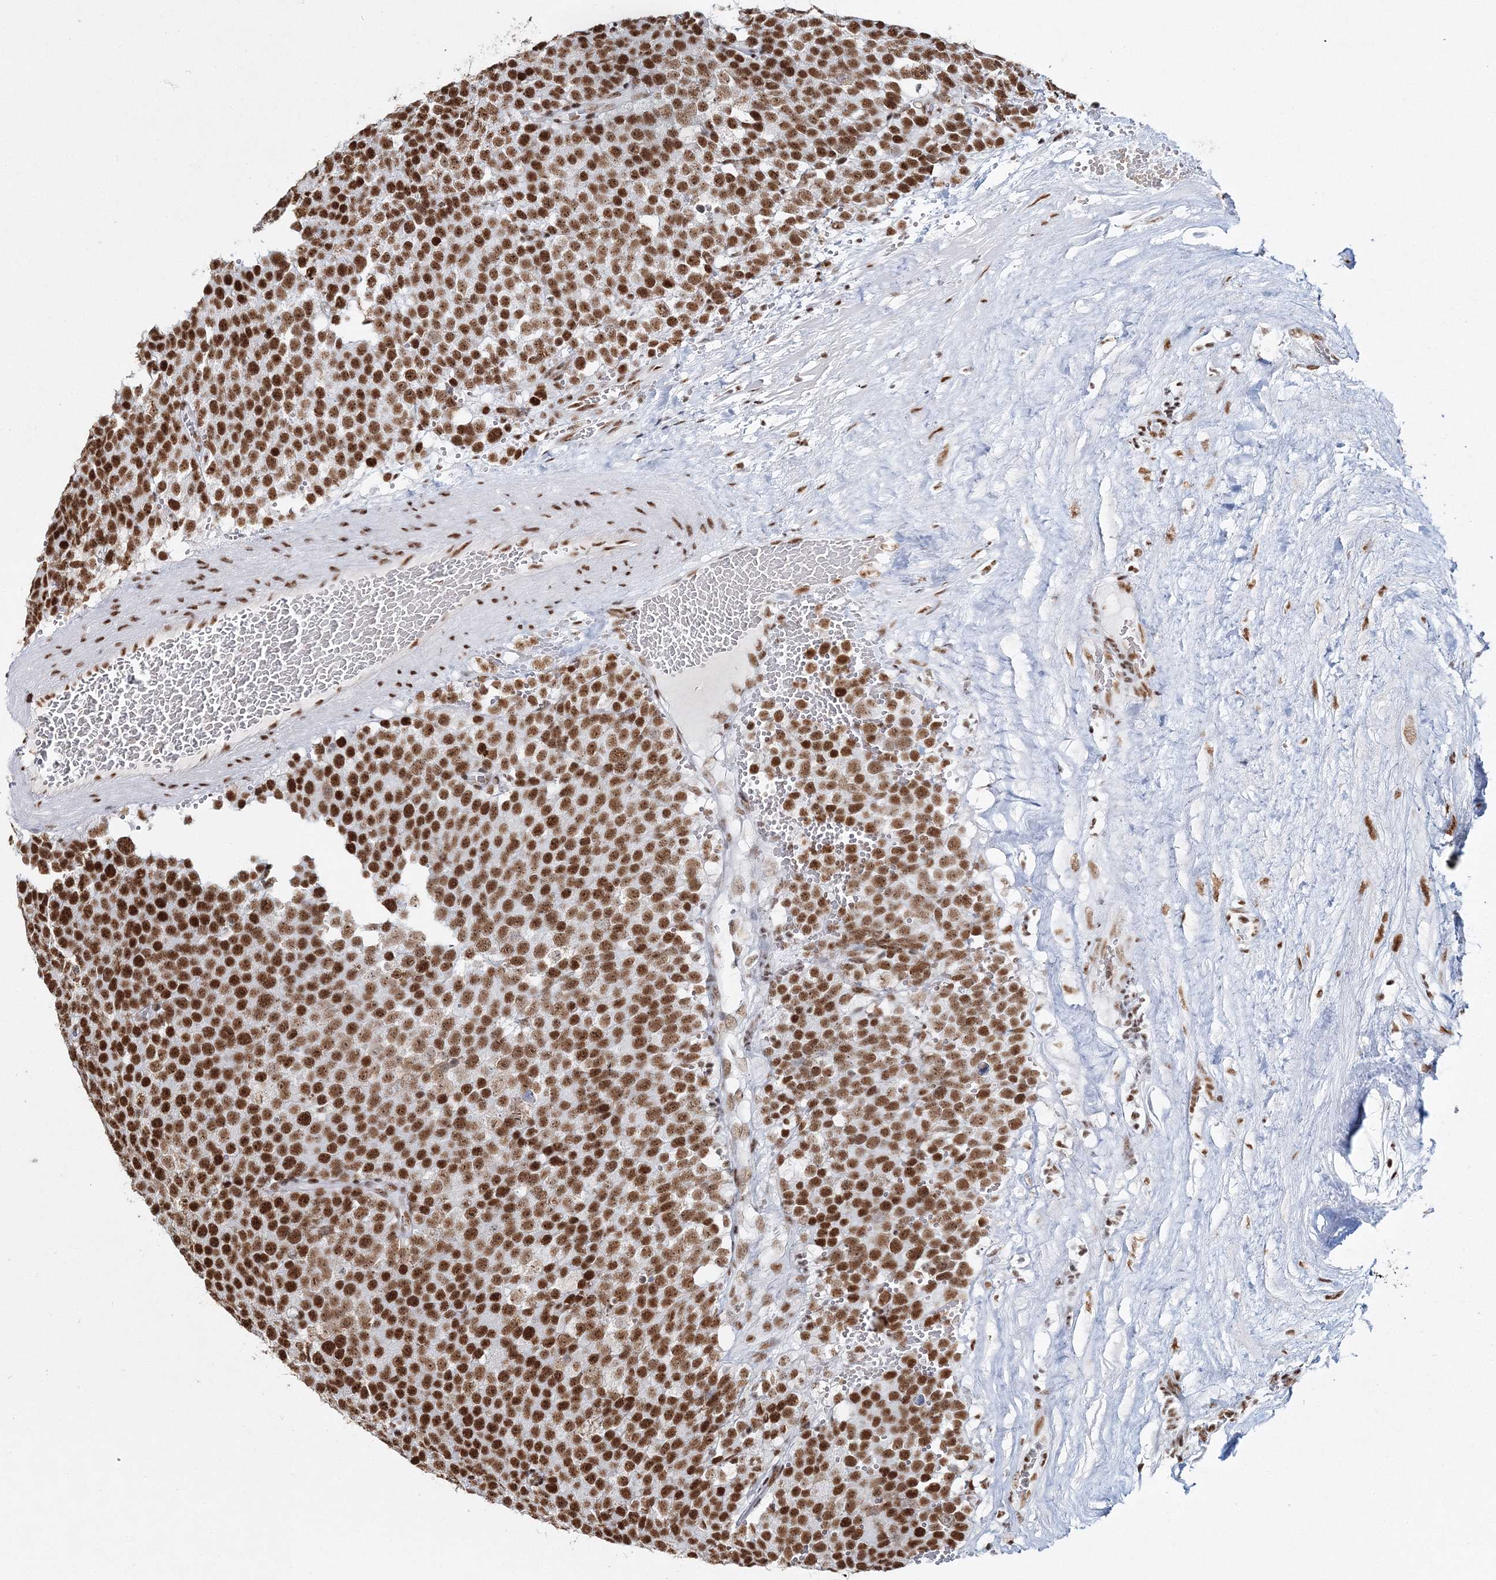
{"staining": {"intensity": "strong", "quantity": ">75%", "location": "nuclear"}, "tissue": "testis cancer", "cell_type": "Tumor cells", "image_type": "cancer", "snomed": [{"axis": "morphology", "description": "Seminoma, NOS"}, {"axis": "topography", "description": "Testis"}], "caption": "Testis cancer stained with a protein marker reveals strong staining in tumor cells.", "gene": "QRICH1", "patient": {"sex": "male", "age": 71}}